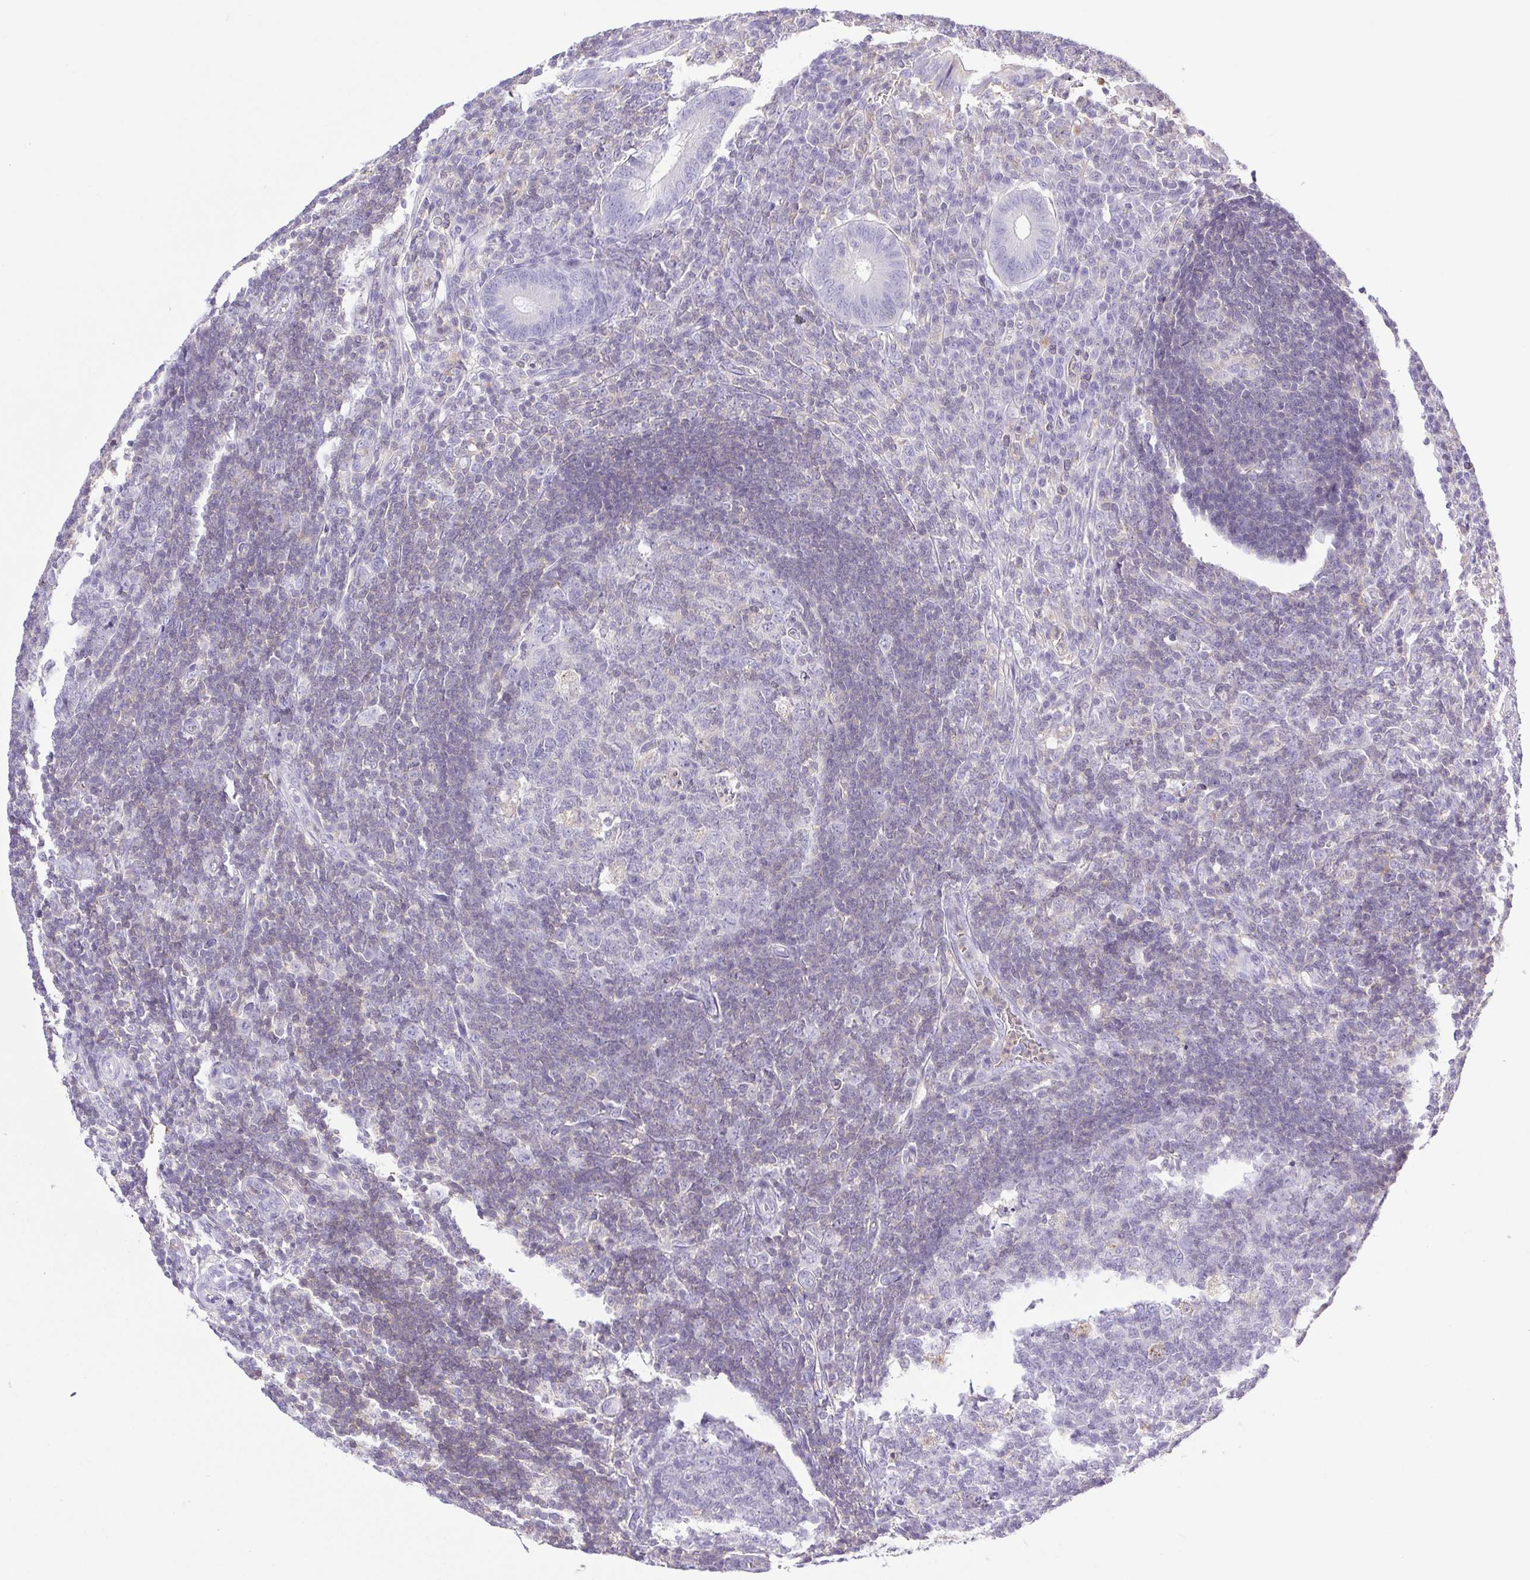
{"staining": {"intensity": "negative", "quantity": "none", "location": "none"}, "tissue": "appendix", "cell_type": "Glandular cells", "image_type": "normal", "snomed": [{"axis": "morphology", "description": "Normal tissue, NOS"}, {"axis": "topography", "description": "Appendix"}], "caption": "IHC image of unremarkable human appendix stained for a protein (brown), which shows no staining in glandular cells. (IHC, brightfield microscopy, high magnification).", "gene": "SYNPR", "patient": {"sex": "male", "age": 18}}